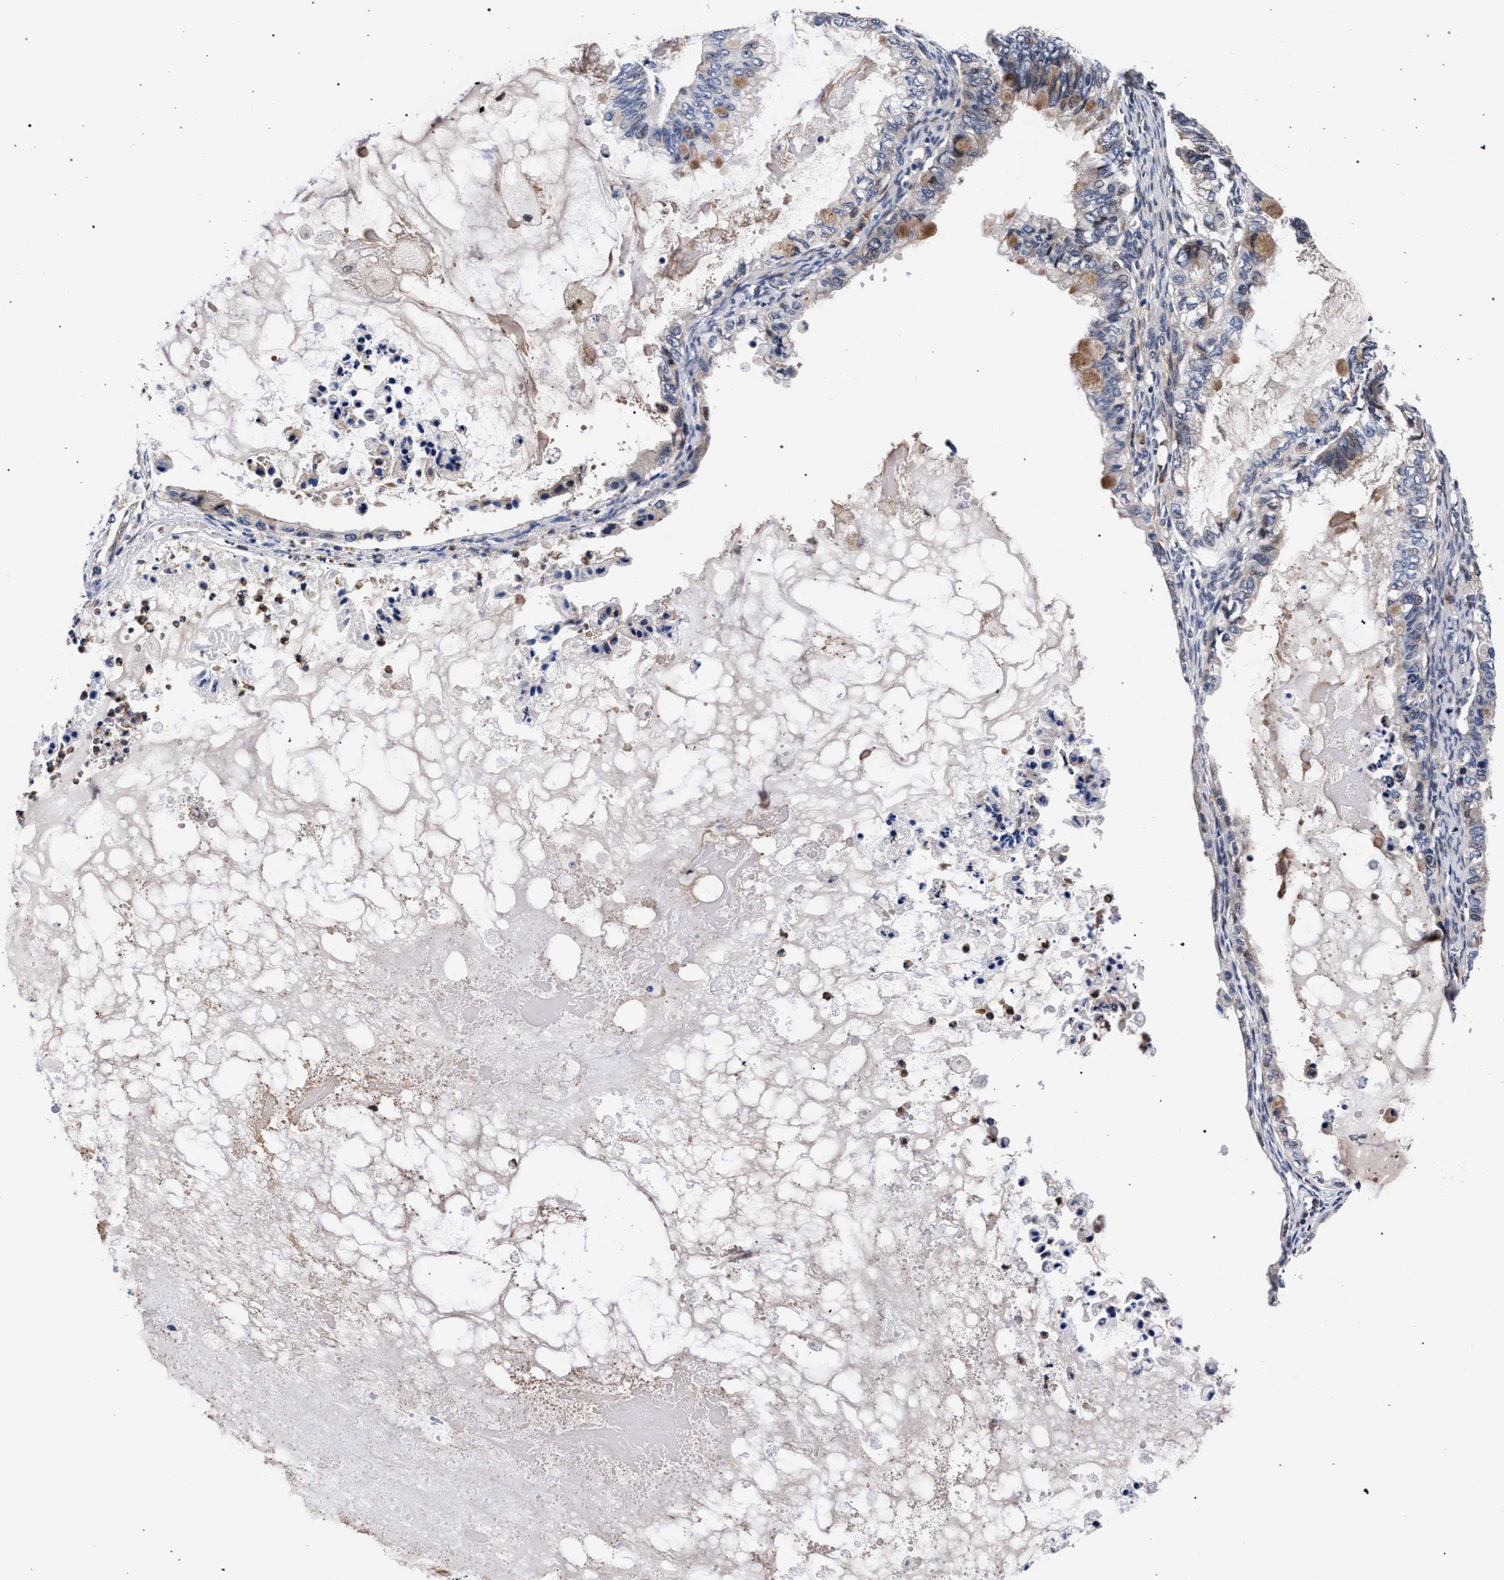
{"staining": {"intensity": "weak", "quantity": "25%-75%", "location": "cytoplasmic/membranous"}, "tissue": "ovarian cancer", "cell_type": "Tumor cells", "image_type": "cancer", "snomed": [{"axis": "morphology", "description": "Cystadenocarcinoma, mucinous, NOS"}, {"axis": "topography", "description": "Ovary"}], "caption": "A brown stain shows weak cytoplasmic/membranous expression of a protein in human ovarian cancer (mucinous cystadenocarcinoma) tumor cells.", "gene": "ZNF462", "patient": {"sex": "female", "age": 80}}